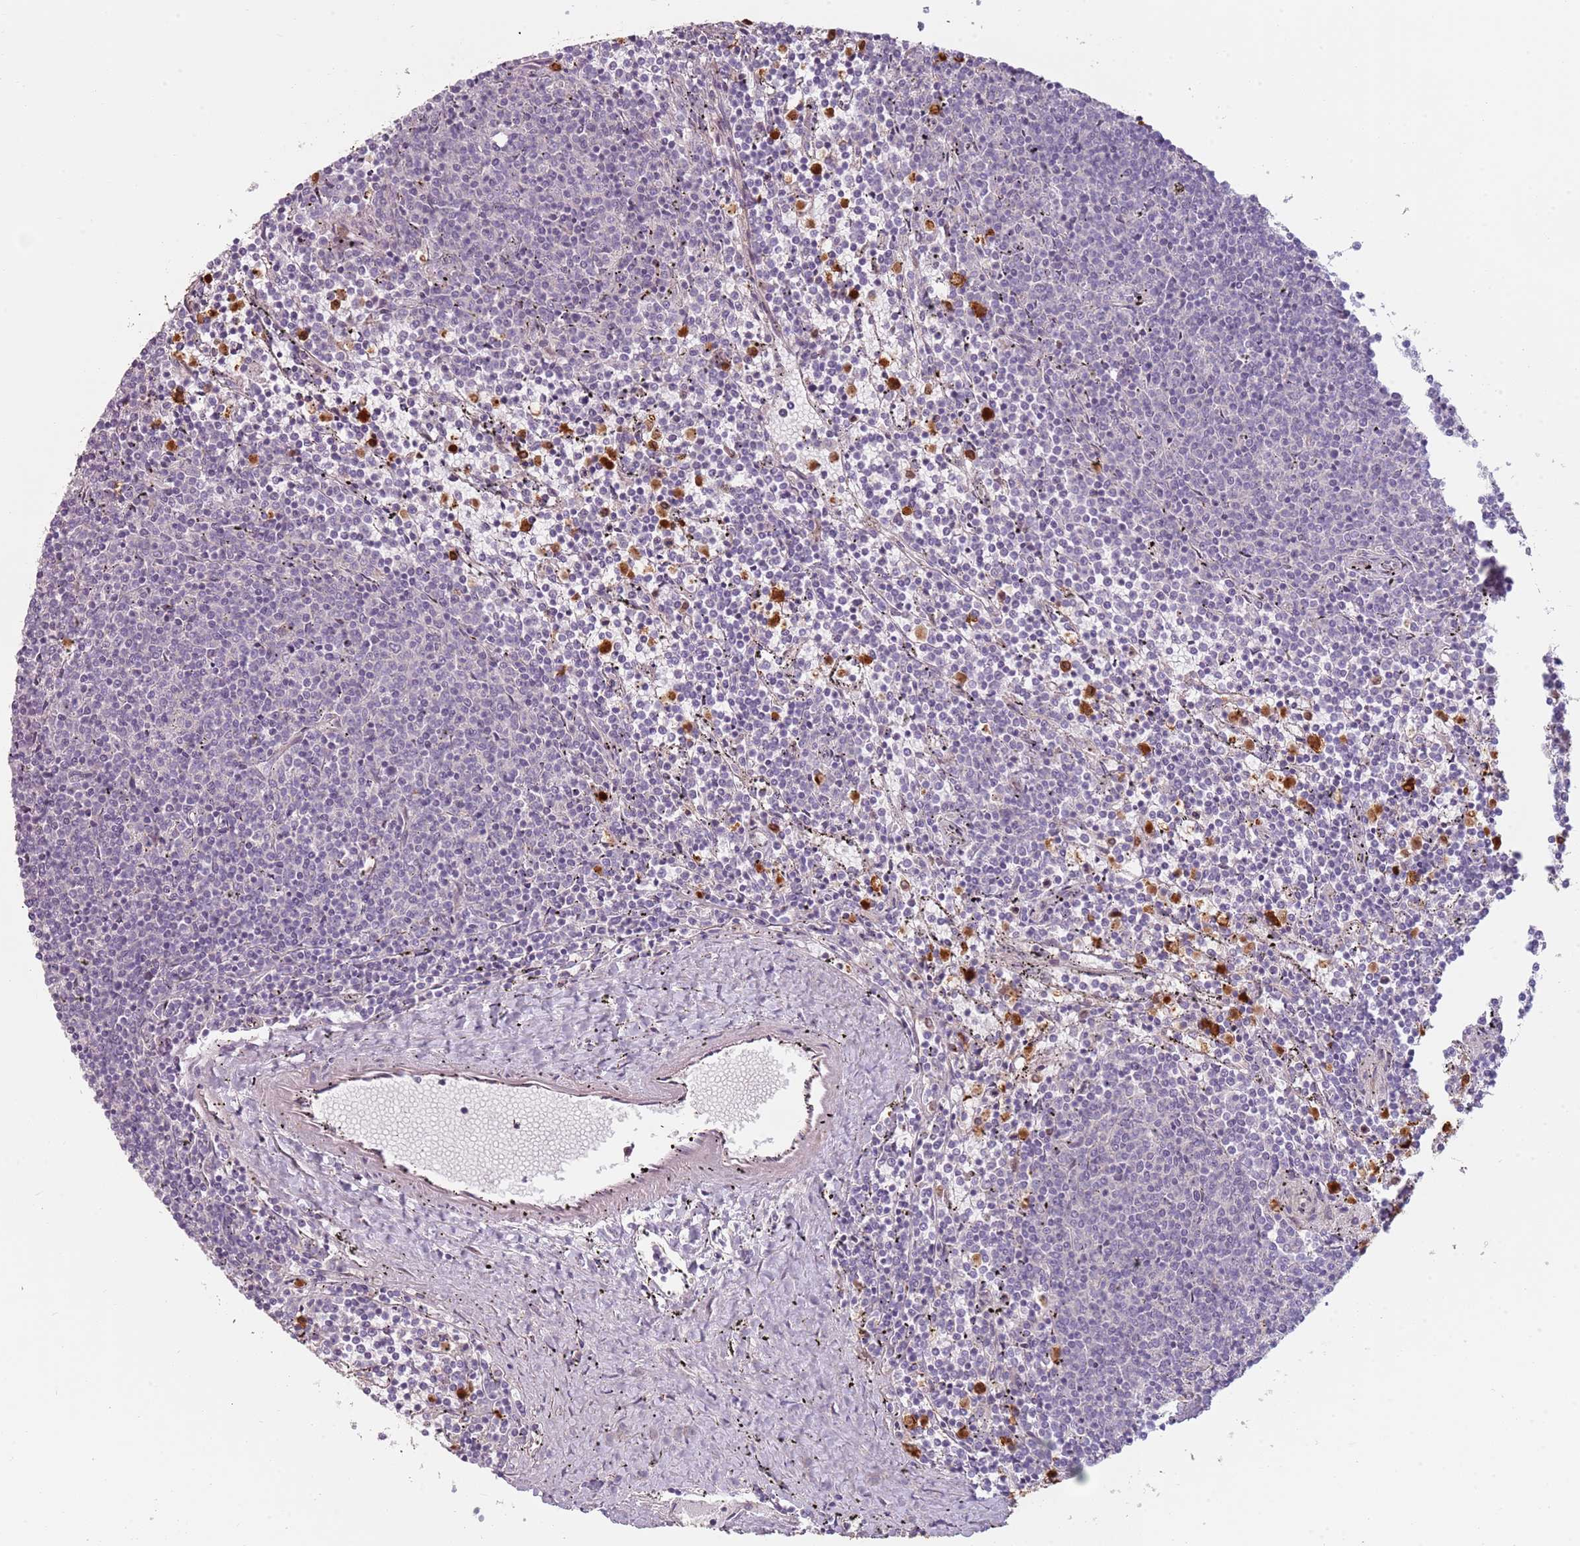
{"staining": {"intensity": "negative", "quantity": "none", "location": "none"}, "tissue": "lymphoma", "cell_type": "Tumor cells", "image_type": "cancer", "snomed": [{"axis": "morphology", "description": "Malignant lymphoma, non-Hodgkin's type, Low grade"}, {"axis": "topography", "description": "Spleen"}], "caption": "Immunohistochemistry image of neoplastic tissue: lymphoma stained with DAB (3,3'-diaminobenzidine) demonstrates no significant protein staining in tumor cells.", "gene": "SPAG4", "patient": {"sex": "female", "age": 50}}